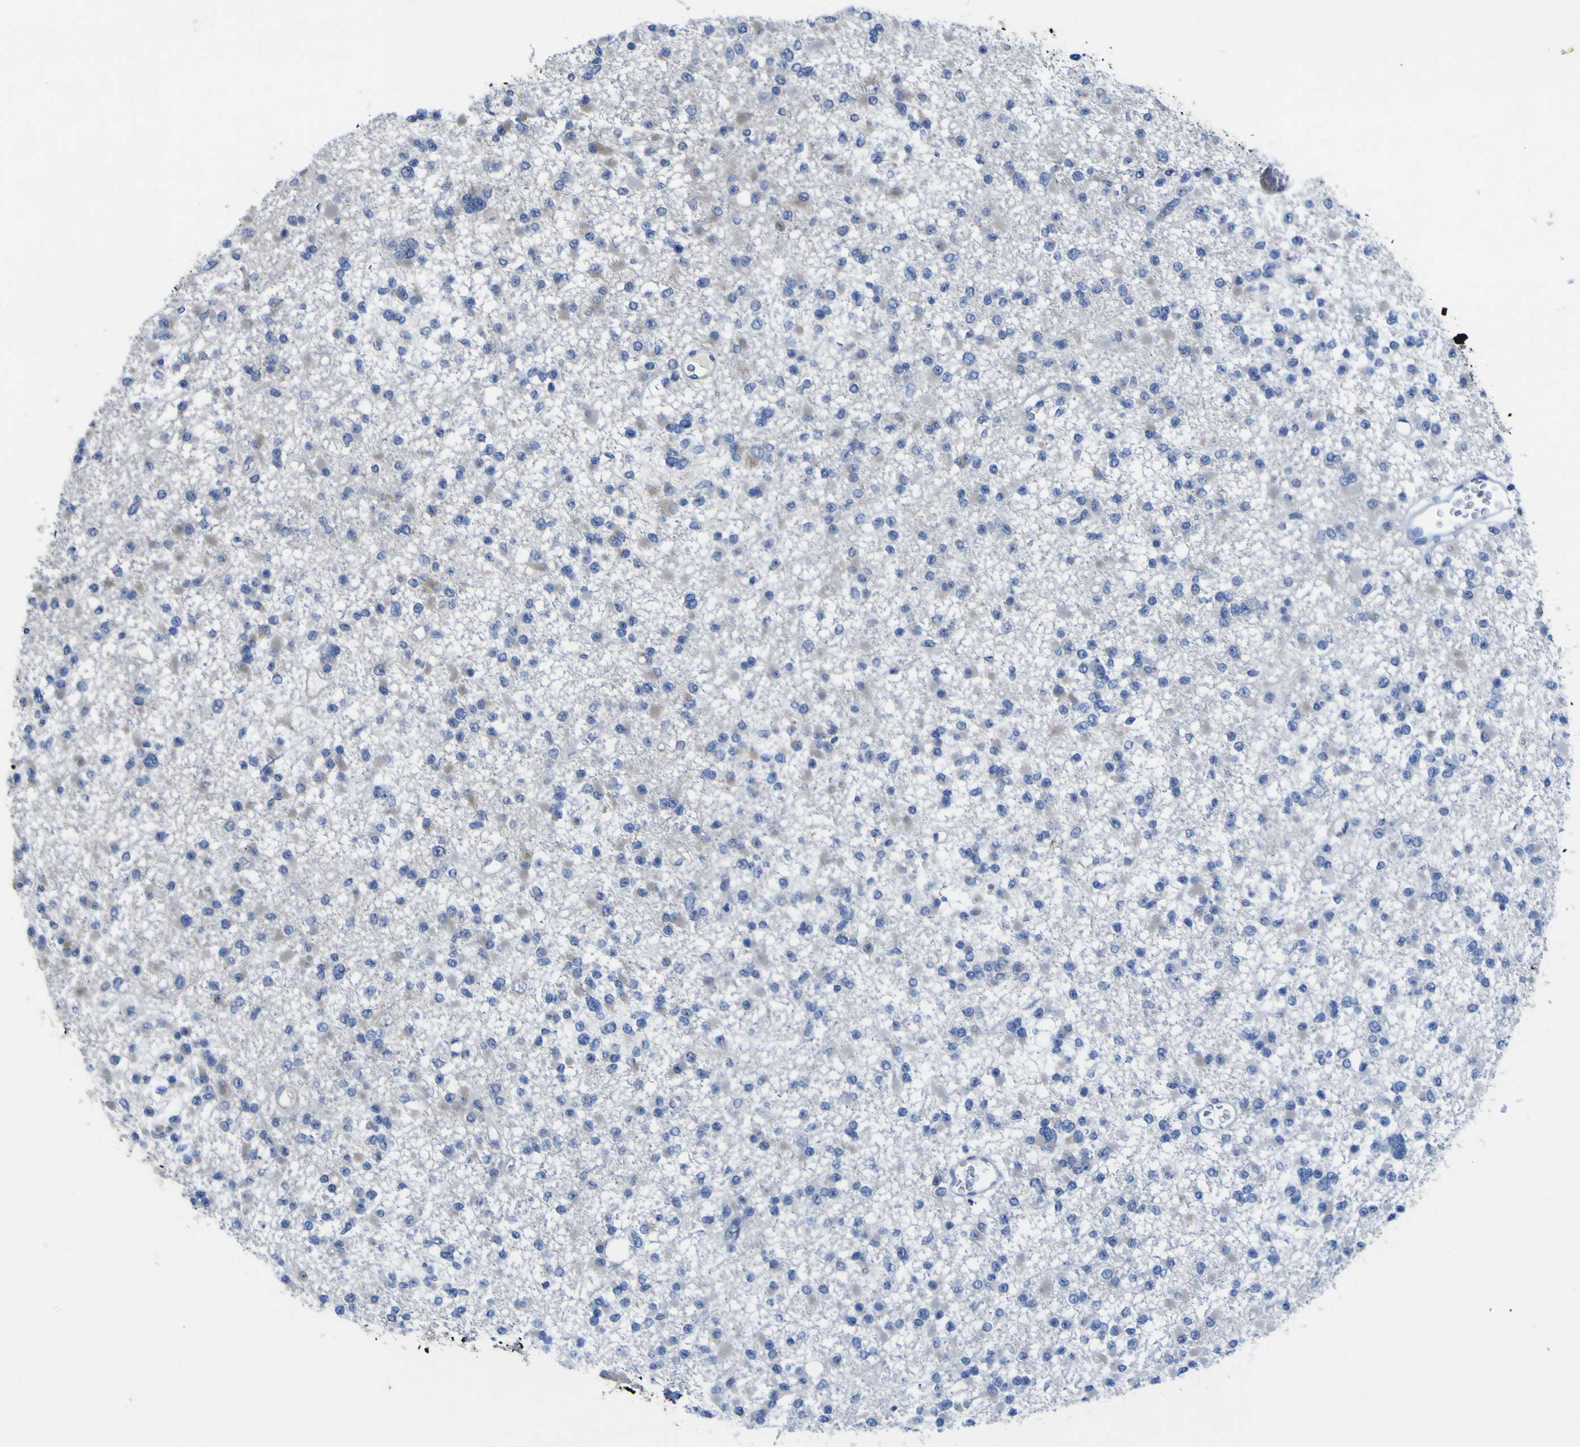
{"staining": {"intensity": "negative", "quantity": "none", "location": "none"}, "tissue": "glioma", "cell_type": "Tumor cells", "image_type": "cancer", "snomed": [{"axis": "morphology", "description": "Glioma, malignant, Low grade"}, {"axis": "topography", "description": "Brain"}], "caption": "Tumor cells are negative for brown protein staining in malignant low-grade glioma.", "gene": "NAV1", "patient": {"sex": "female", "age": 22}}